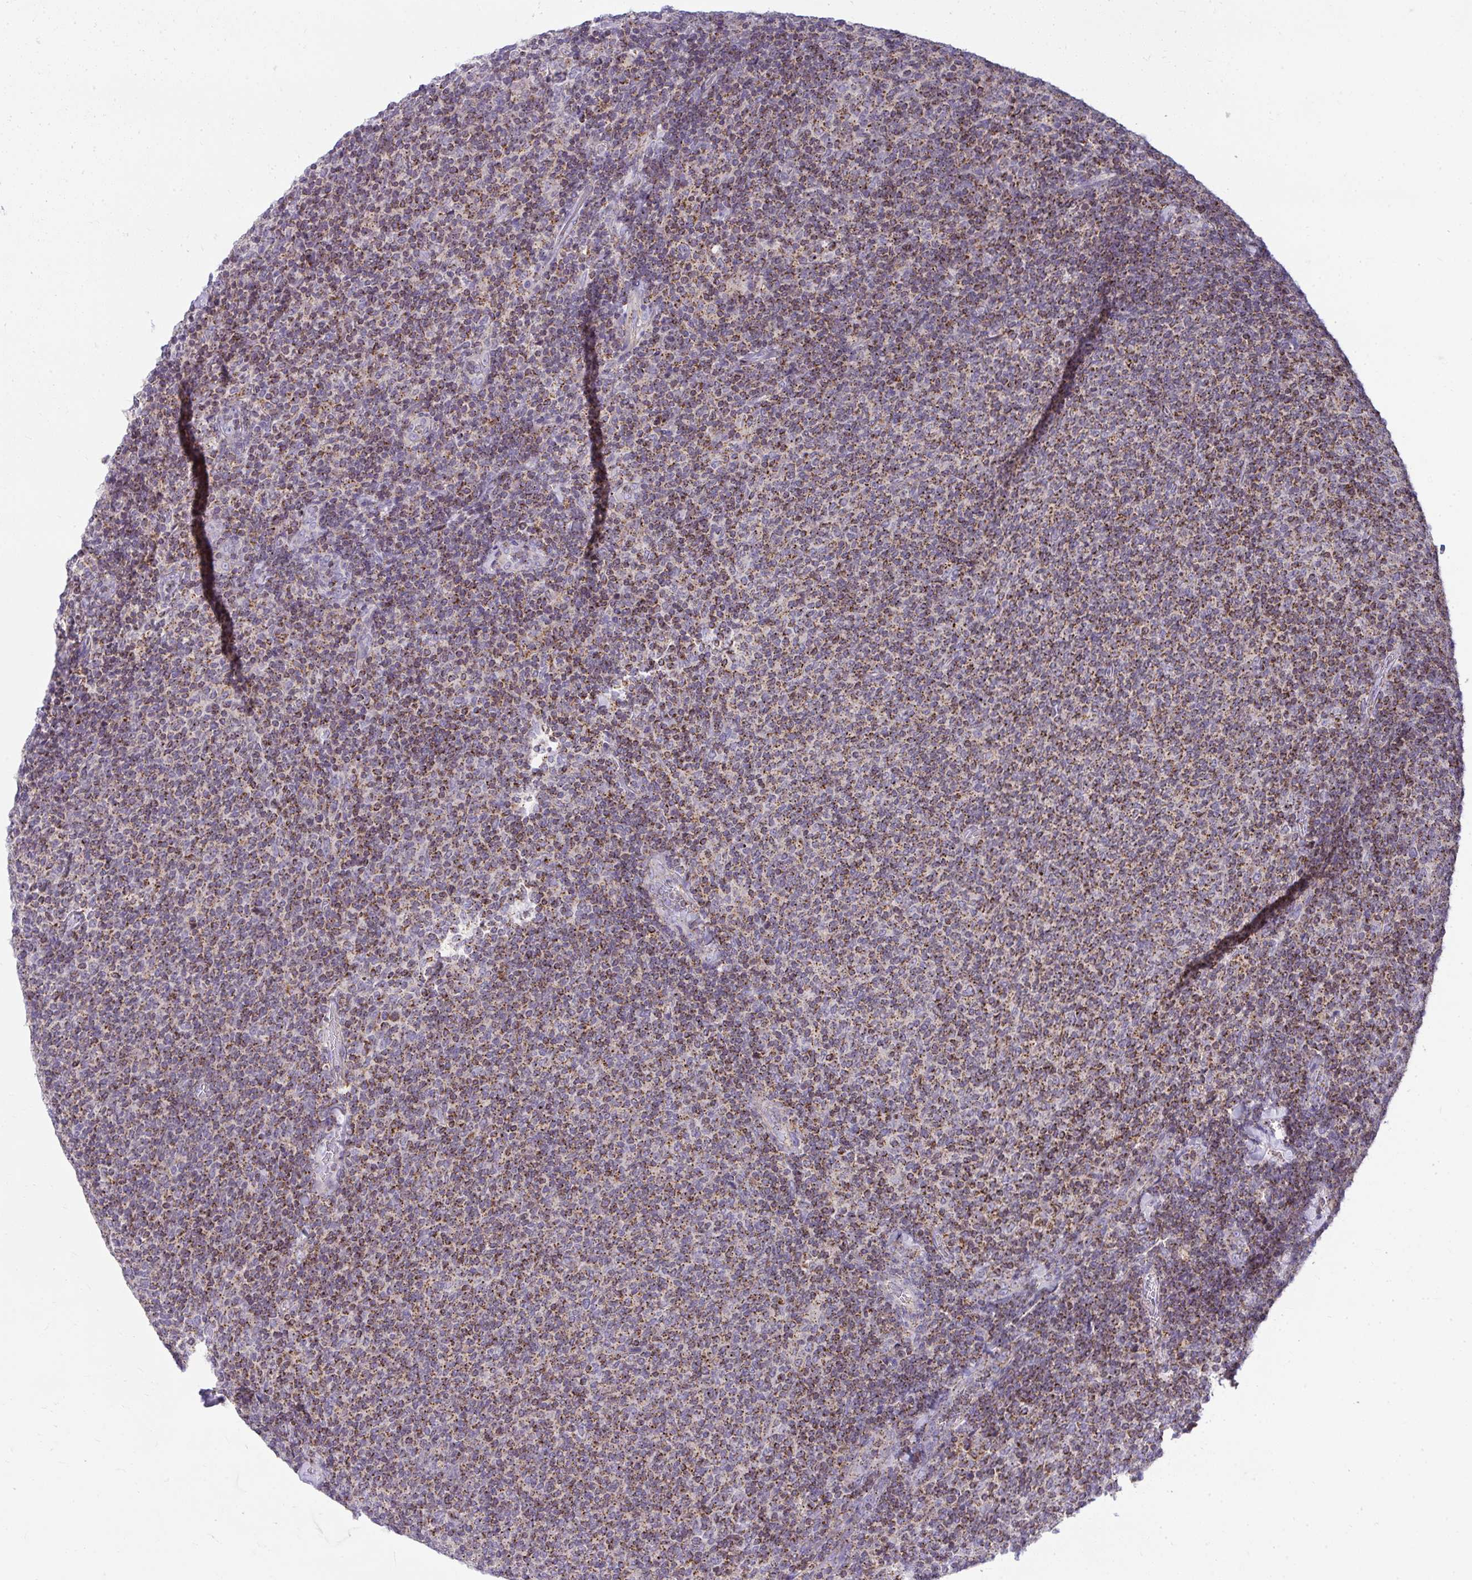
{"staining": {"intensity": "moderate", "quantity": ">75%", "location": "cytoplasmic/membranous"}, "tissue": "lymphoma", "cell_type": "Tumor cells", "image_type": "cancer", "snomed": [{"axis": "morphology", "description": "Malignant lymphoma, non-Hodgkin's type, Low grade"}, {"axis": "topography", "description": "Lymph node"}], "caption": "The histopathology image reveals immunohistochemical staining of lymphoma. There is moderate cytoplasmic/membranous staining is identified in approximately >75% of tumor cells. Using DAB (3,3'-diaminobenzidine) (brown) and hematoxylin (blue) stains, captured at high magnification using brightfield microscopy.", "gene": "VPS4B", "patient": {"sex": "male", "age": 52}}